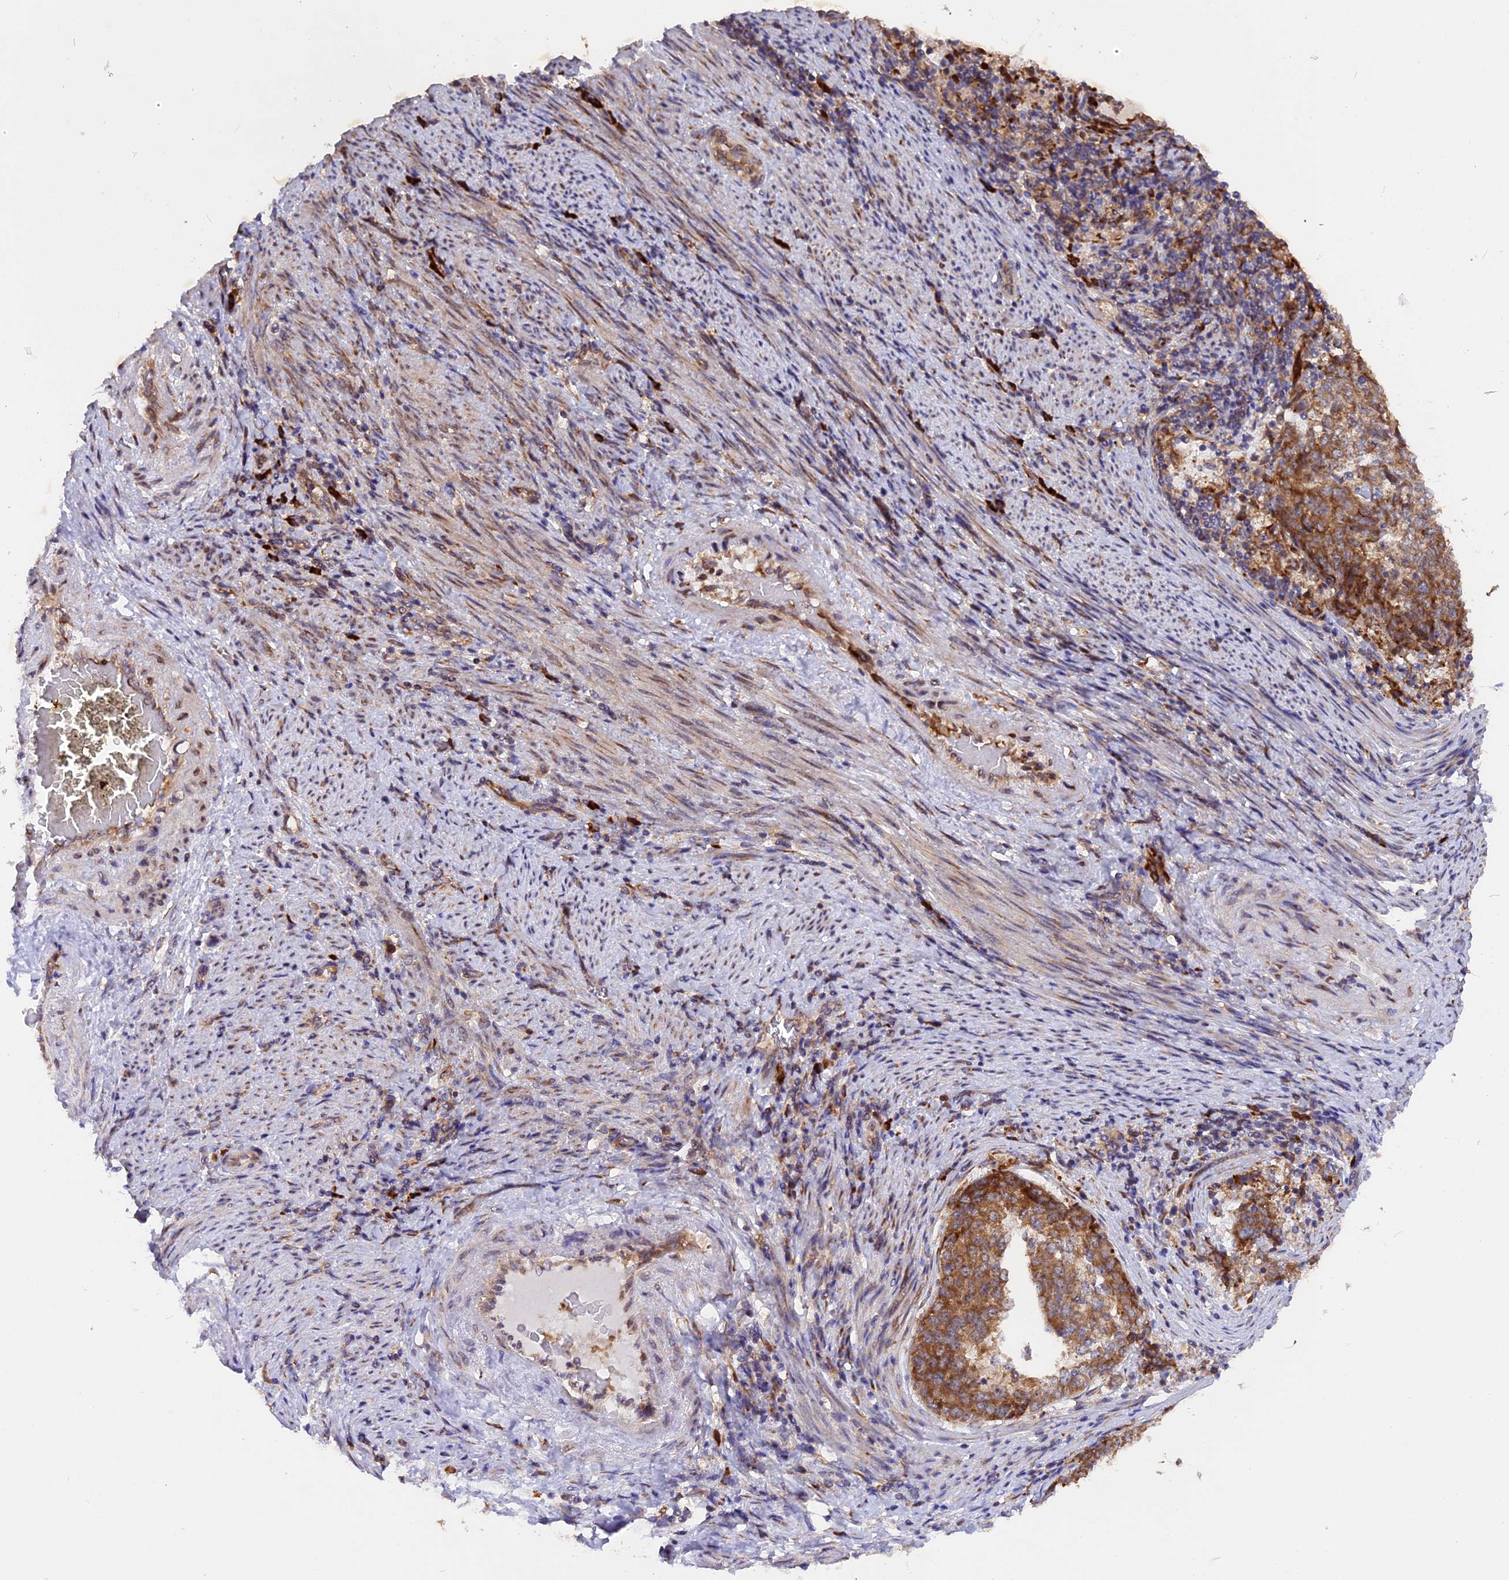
{"staining": {"intensity": "moderate", "quantity": ">75%", "location": "cytoplasmic/membranous"}, "tissue": "endometrial cancer", "cell_type": "Tumor cells", "image_type": "cancer", "snomed": [{"axis": "morphology", "description": "Adenocarcinoma, NOS"}, {"axis": "topography", "description": "Endometrium"}], "caption": "Tumor cells display medium levels of moderate cytoplasmic/membranous expression in about >75% of cells in endometrial cancer.", "gene": "GNPTAB", "patient": {"sex": "female", "age": 80}}